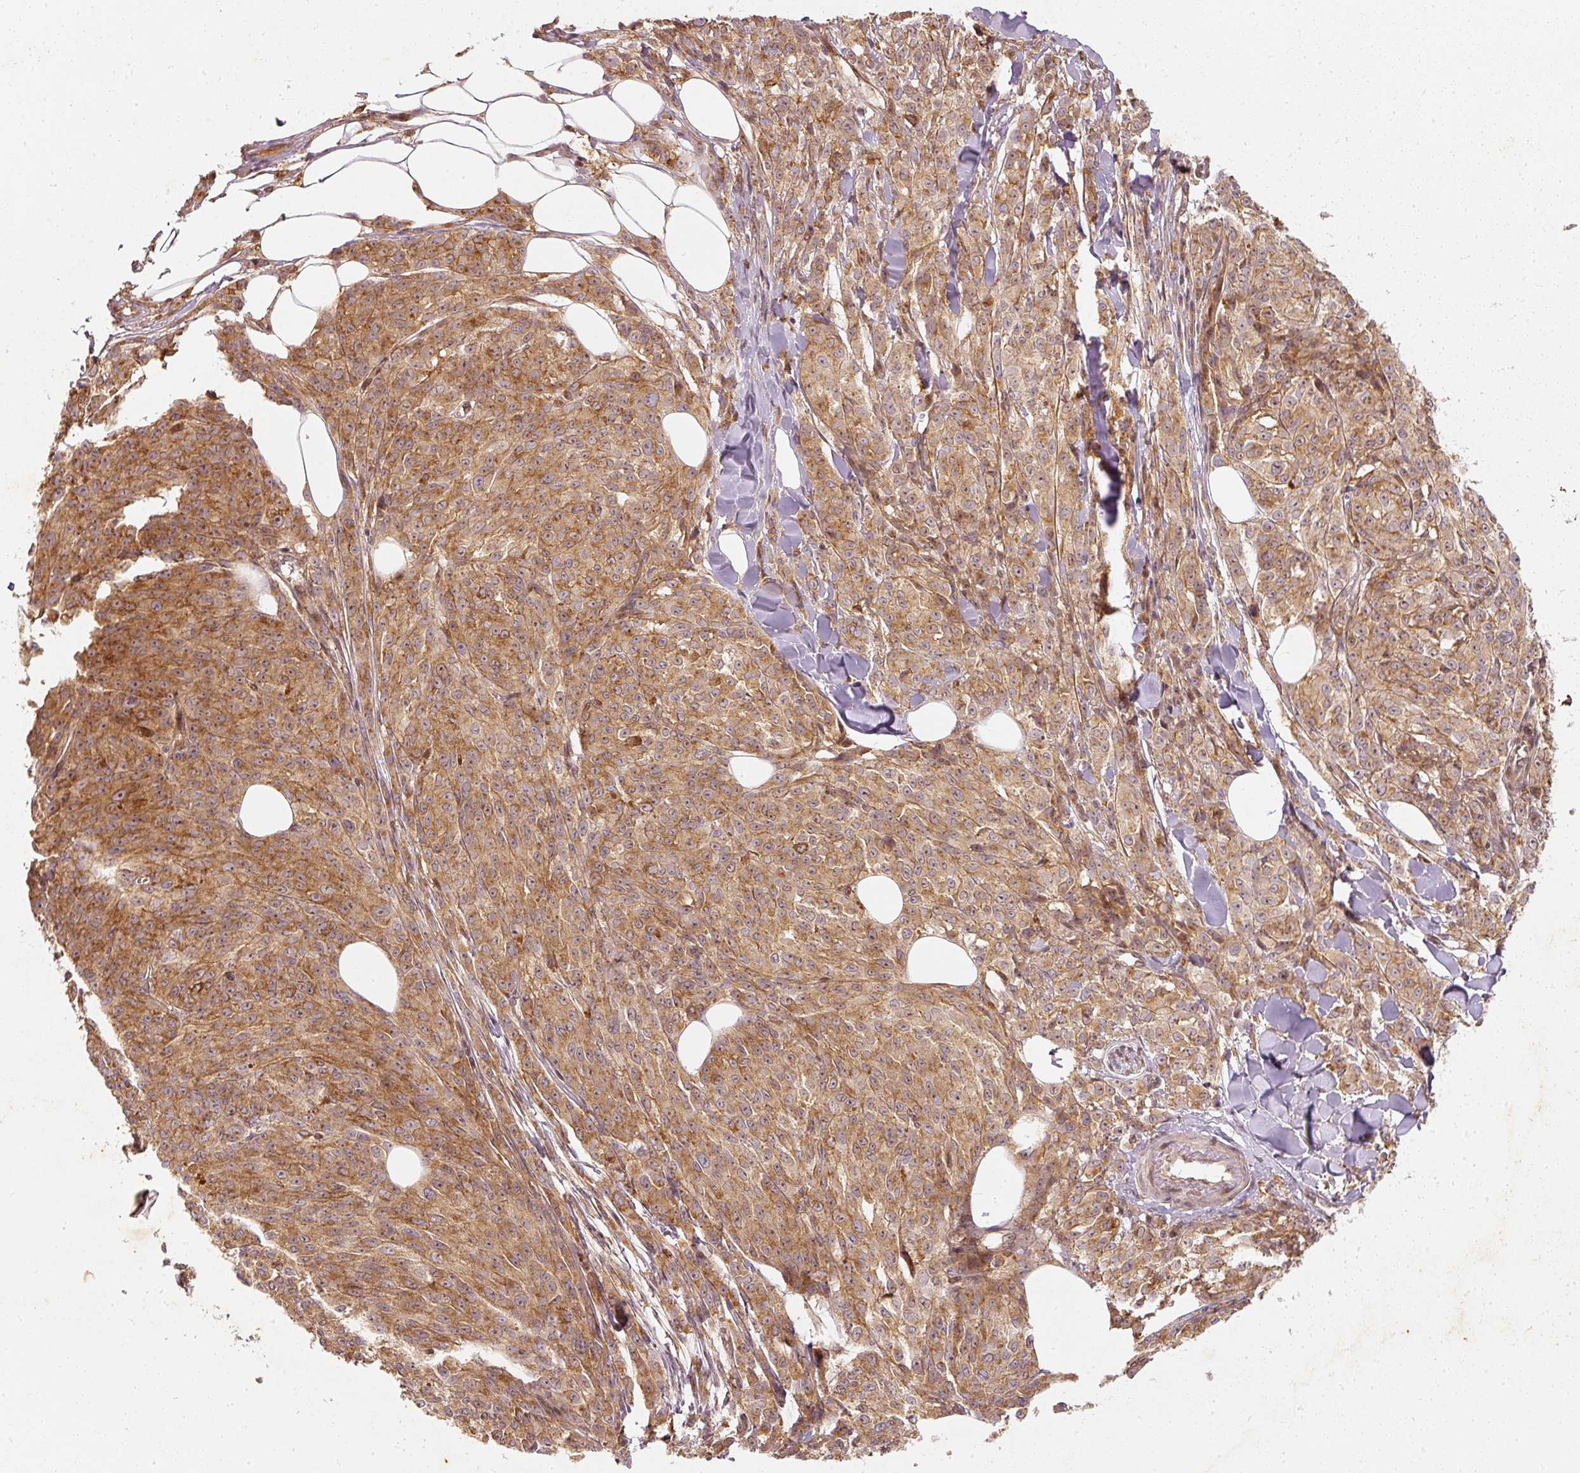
{"staining": {"intensity": "moderate", "quantity": ">75%", "location": "cytoplasmic/membranous"}, "tissue": "melanoma", "cell_type": "Tumor cells", "image_type": "cancer", "snomed": [{"axis": "morphology", "description": "Malignant melanoma, NOS"}, {"axis": "topography", "description": "Skin"}], "caption": "Protein expression analysis of human melanoma reveals moderate cytoplasmic/membranous positivity in about >75% of tumor cells. (Stains: DAB in brown, nuclei in blue, Microscopy: brightfield microscopy at high magnification).", "gene": "ZNF580", "patient": {"sex": "female", "age": 52}}